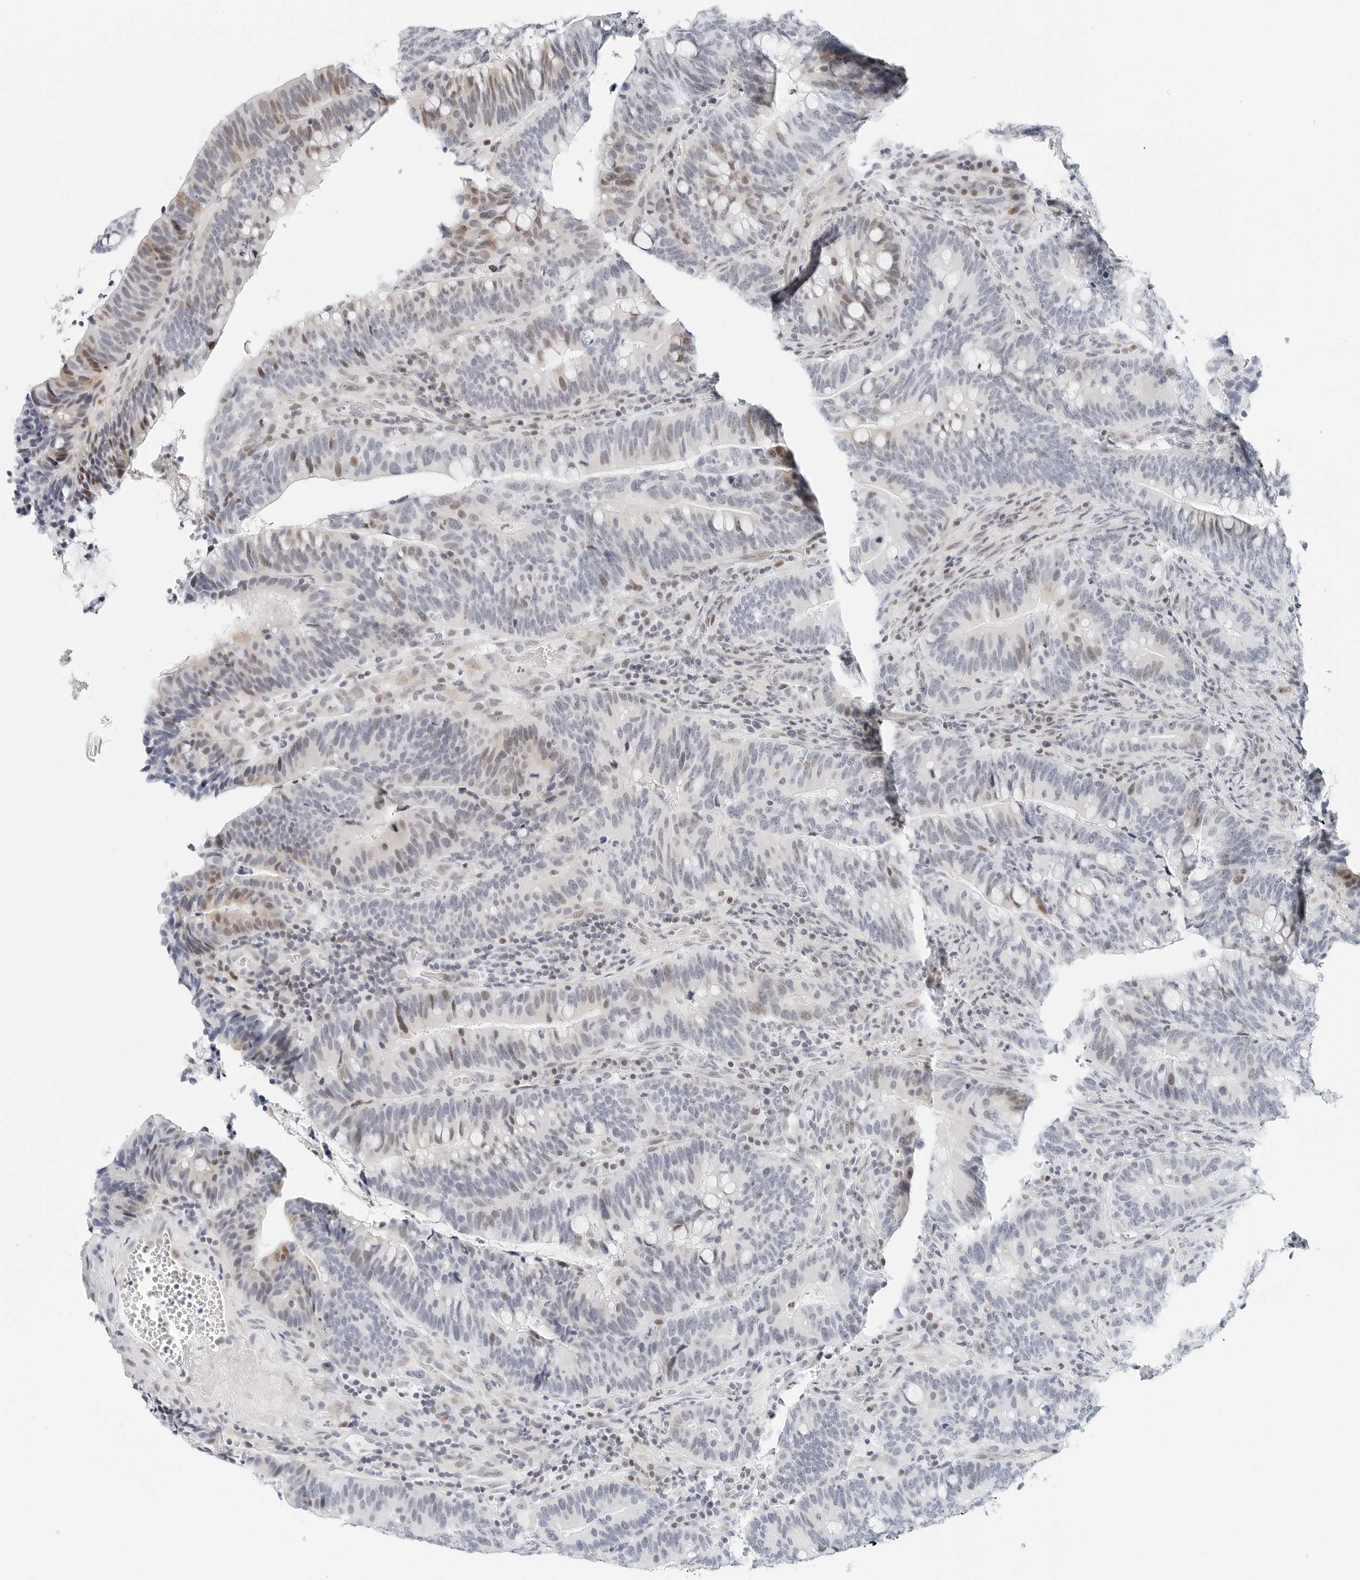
{"staining": {"intensity": "moderate", "quantity": "<25%", "location": "nuclear"}, "tissue": "colorectal cancer", "cell_type": "Tumor cells", "image_type": "cancer", "snomed": [{"axis": "morphology", "description": "Adenocarcinoma, NOS"}, {"axis": "topography", "description": "Colon"}], "caption": "Colorectal cancer (adenocarcinoma) tissue reveals moderate nuclear staining in approximately <25% of tumor cells, visualized by immunohistochemistry.", "gene": "NTMT2", "patient": {"sex": "female", "age": 66}}